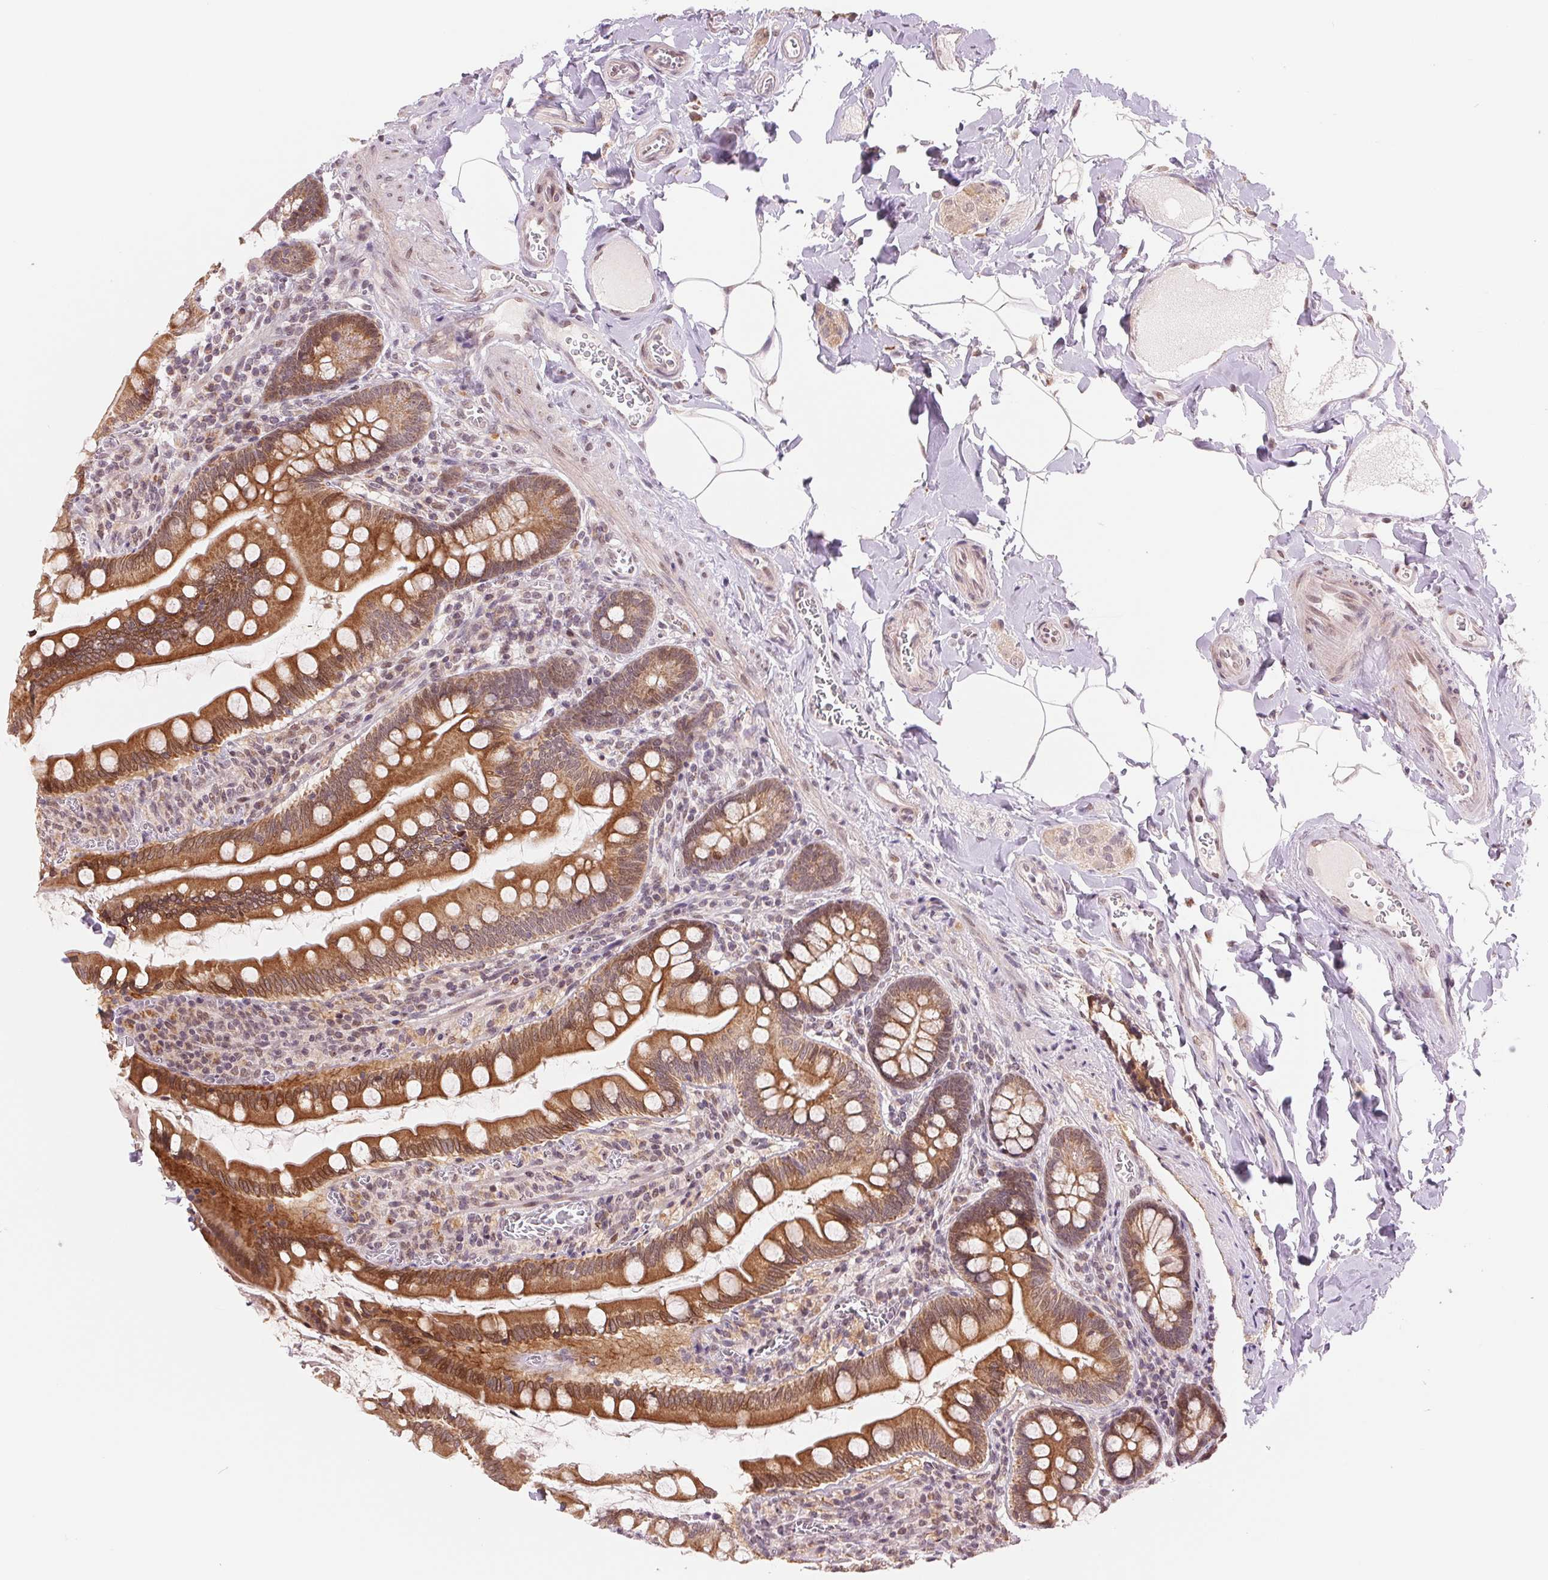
{"staining": {"intensity": "strong", "quantity": ">75%", "location": "cytoplasmic/membranous"}, "tissue": "small intestine", "cell_type": "Glandular cells", "image_type": "normal", "snomed": [{"axis": "morphology", "description": "Normal tissue, NOS"}, {"axis": "topography", "description": "Small intestine"}], "caption": "Small intestine was stained to show a protein in brown. There is high levels of strong cytoplasmic/membranous staining in approximately >75% of glandular cells.", "gene": "ARHGAP32", "patient": {"sex": "female", "age": 56}}